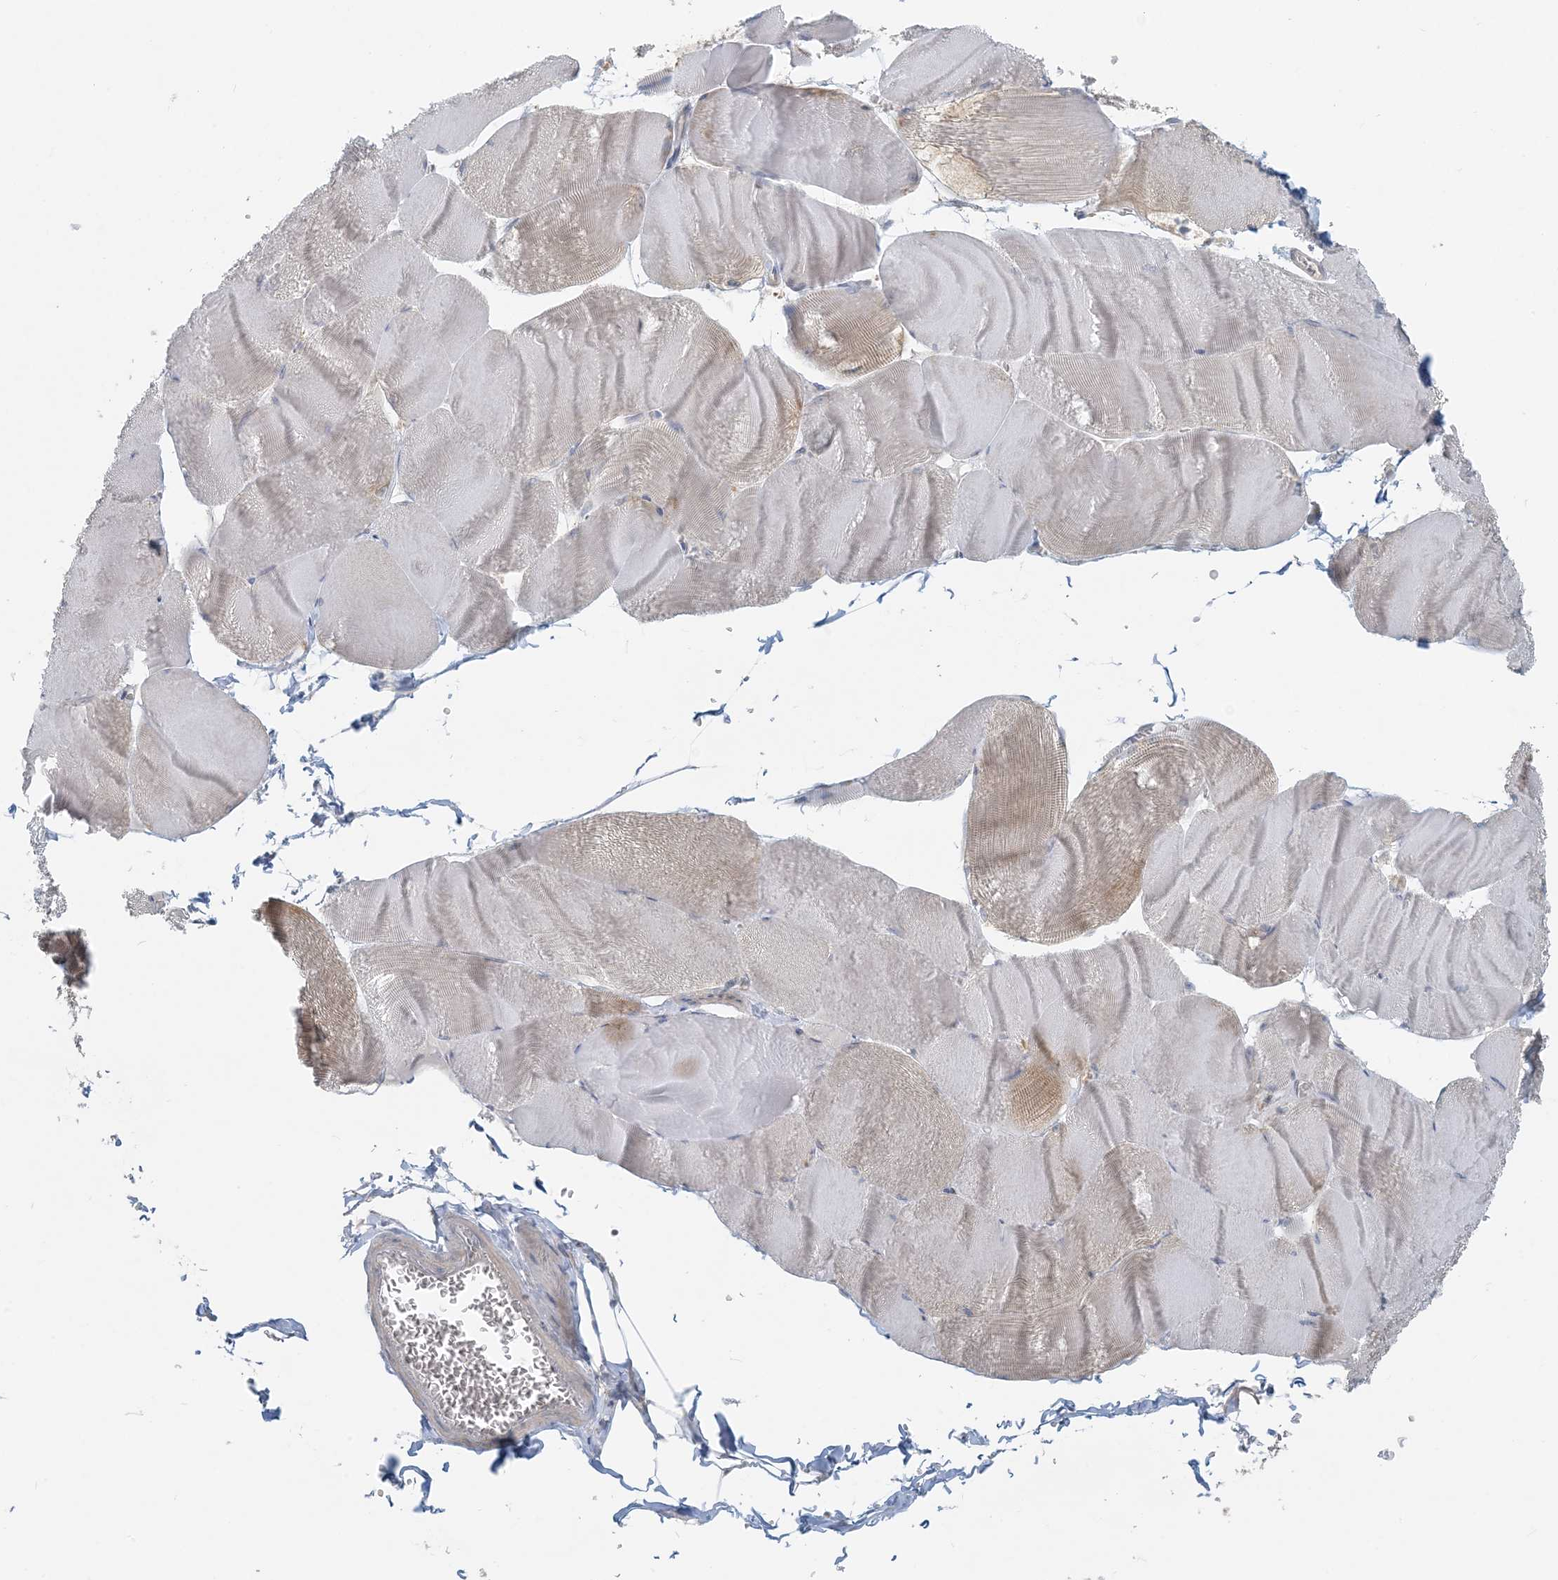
{"staining": {"intensity": "negative", "quantity": "none", "location": "none"}, "tissue": "skeletal muscle", "cell_type": "Myocytes", "image_type": "normal", "snomed": [{"axis": "morphology", "description": "Normal tissue, NOS"}, {"axis": "morphology", "description": "Basal cell carcinoma"}, {"axis": "topography", "description": "Skeletal muscle"}], "caption": "IHC of benign skeletal muscle exhibits no positivity in myocytes. (Immunohistochemistry (ihc), brightfield microscopy, high magnification).", "gene": "HACL1", "patient": {"sex": "female", "age": 64}}